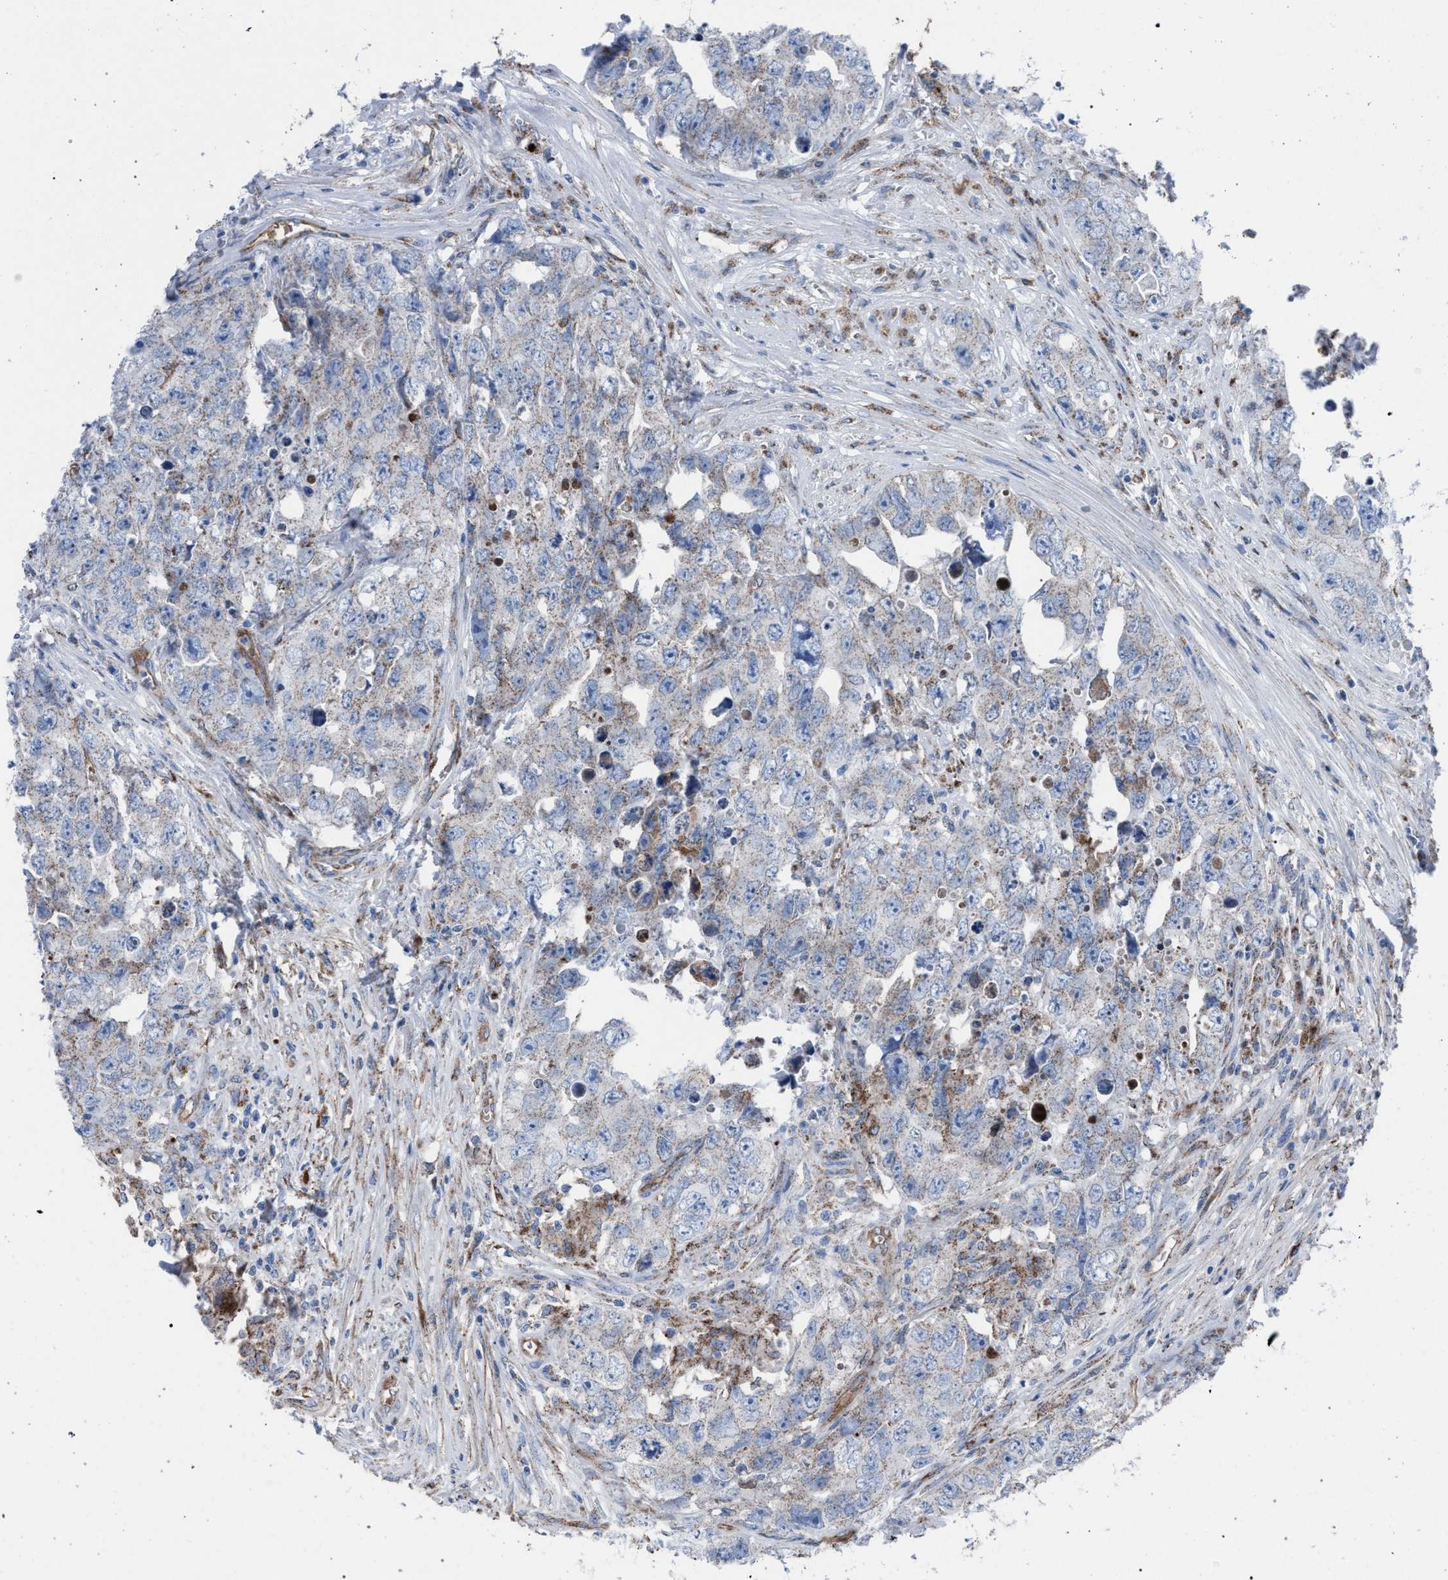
{"staining": {"intensity": "weak", "quantity": "<25%", "location": "cytoplasmic/membranous"}, "tissue": "testis cancer", "cell_type": "Tumor cells", "image_type": "cancer", "snomed": [{"axis": "morphology", "description": "Seminoma, NOS"}, {"axis": "morphology", "description": "Carcinoma, Embryonal, NOS"}, {"axis": "topography", "description": "Testis"}], "caption": "Immunohistochemistry image of neoplastic tissue: human seminoma (testis) stained with DAB (3,3'-diaminobenzidine) exhibits no significant protein staining in tumor cells.", "gene": "HSD17B4", "patient": {"sex": "male", "age": 43}}